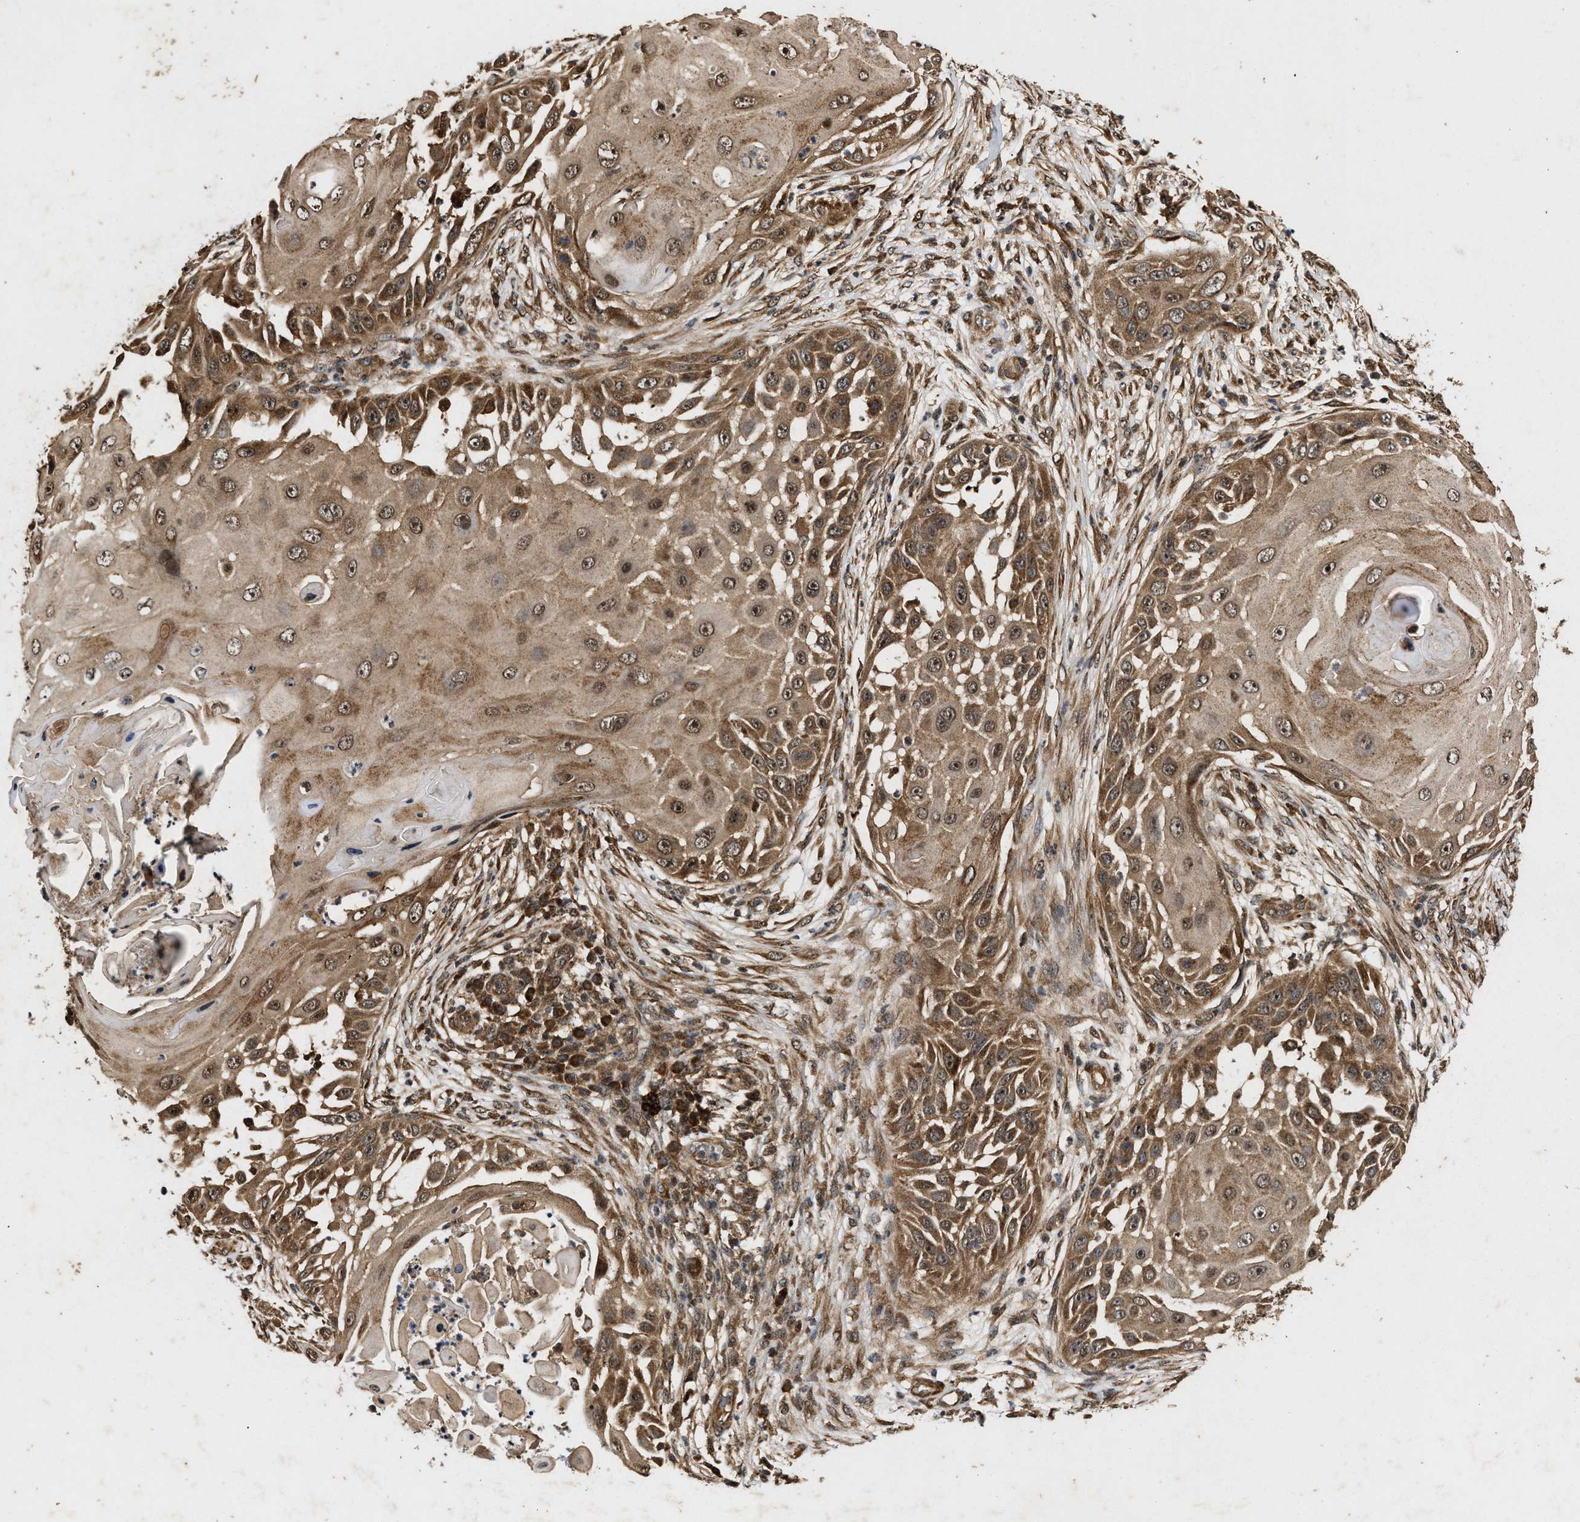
{"staining": {"intensity": "moderate", "quantity": ">75%", "location": "cytoplasmic/membranous"}, "tissue": "skin cancer", "cell_type": "Tumor cells", "image_type": "cancer", "snomed": [{"axis": "morphology", "description": "Squamous cell carcinoma, NOS"}, {"axis": "topography", "description": "Skin"}], "caption": "Tumor cells reveal medium levels of moderate cytoplasmic/membranous positivity in approximately >75% of cells in squamous cell carcinoma (skin).", "gene": "CFLAR", "patient": {"sex": "female", "age": 44}}